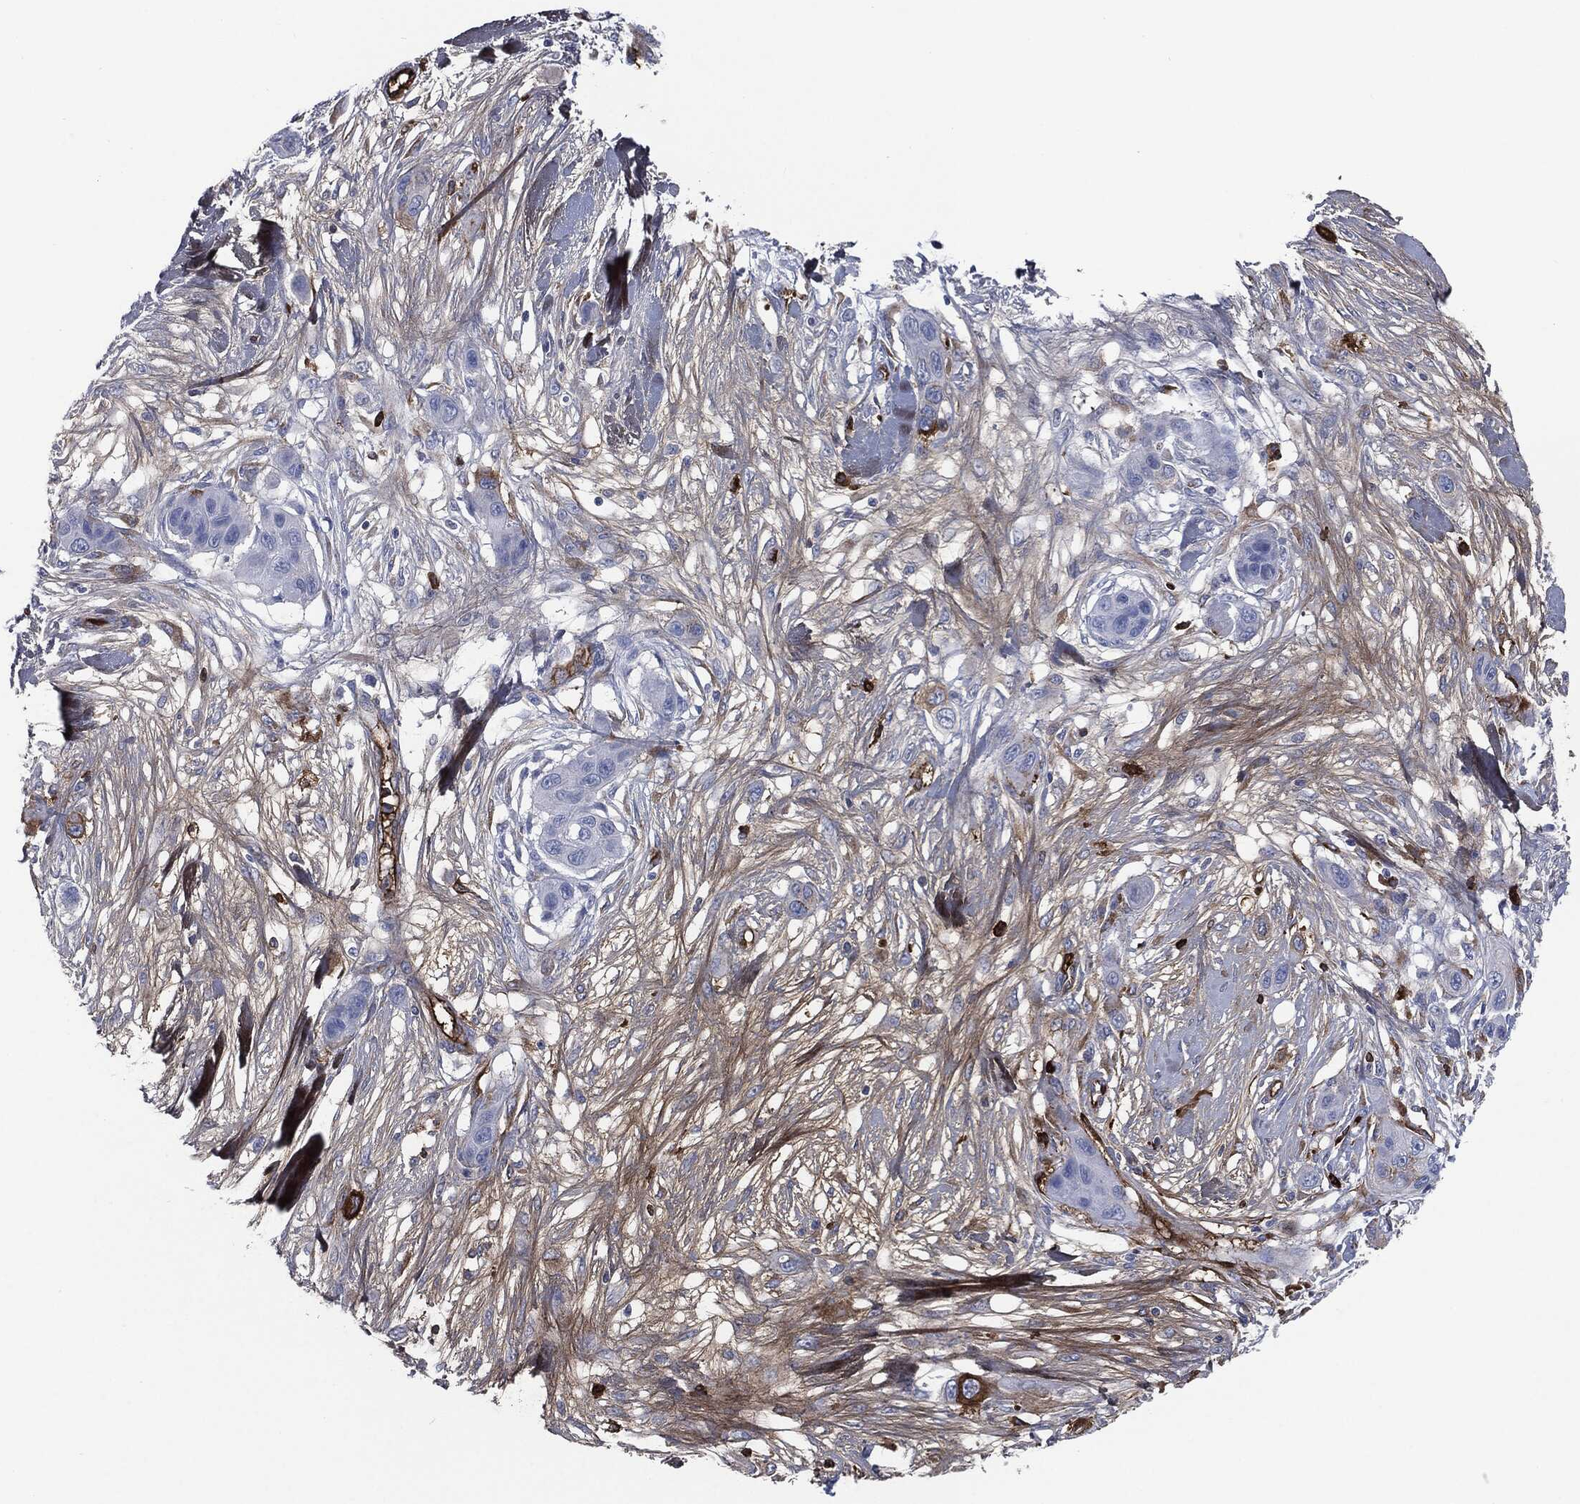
{"staining": {"intensity": "negative", "quantity": "none", "location": "none"}, "tissue": "skin cancer", "cell_type": "Tumor cells", "image_type": "cancer", "snomed": [{"axis": "morphology", "description": "Squamous cell carcinoma, NOS"}, {"axis": "topography", "description": "Skin"}], "caption": "Tumor cells show no significant expression in skin squamous cell carcinoma.", "gene": "APOB", "patient": {"sex": "male", "age": 79}}